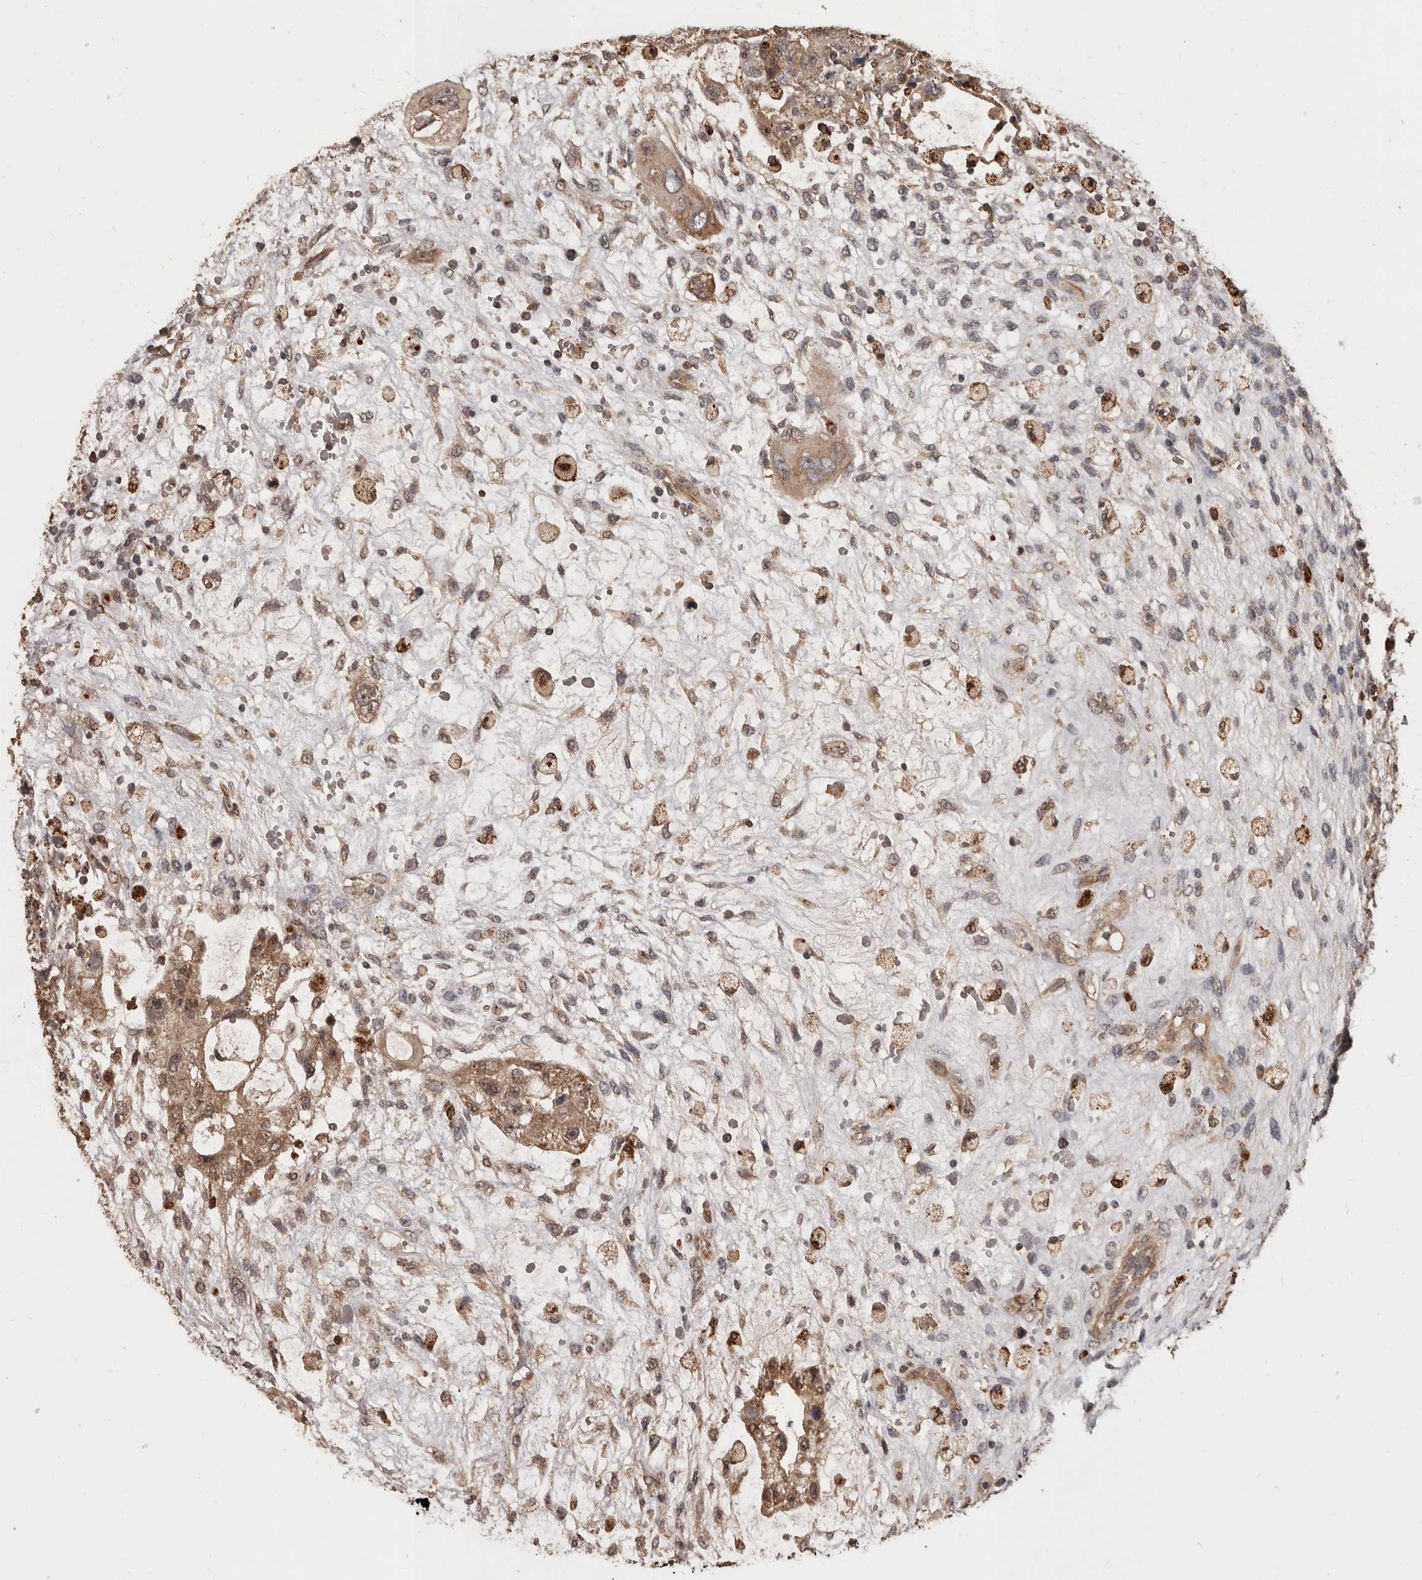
{"staining": {"intensity": "moderate", "quantity": ">75%", "location": "cytoplasmic/membranous"}, "tissue": "testis cancer", "cell_type": "Tumor cells", "image_type": "cancer", "snomed": [{"axis": "morphology", "description": "Carcinoma, Embryonal, NOS"}, {"axis": "topography", "description": "Testis"}], "caption": "This histopathology image shows immunohistochemistry staining of human testis cancer (embryonal carcinoma), with medium moderate cytoplasmic/membranous staining in approximately >75% of tumor cells.", "gene": "AKAP7", "patient": {"sex": "male", "age": 36}}